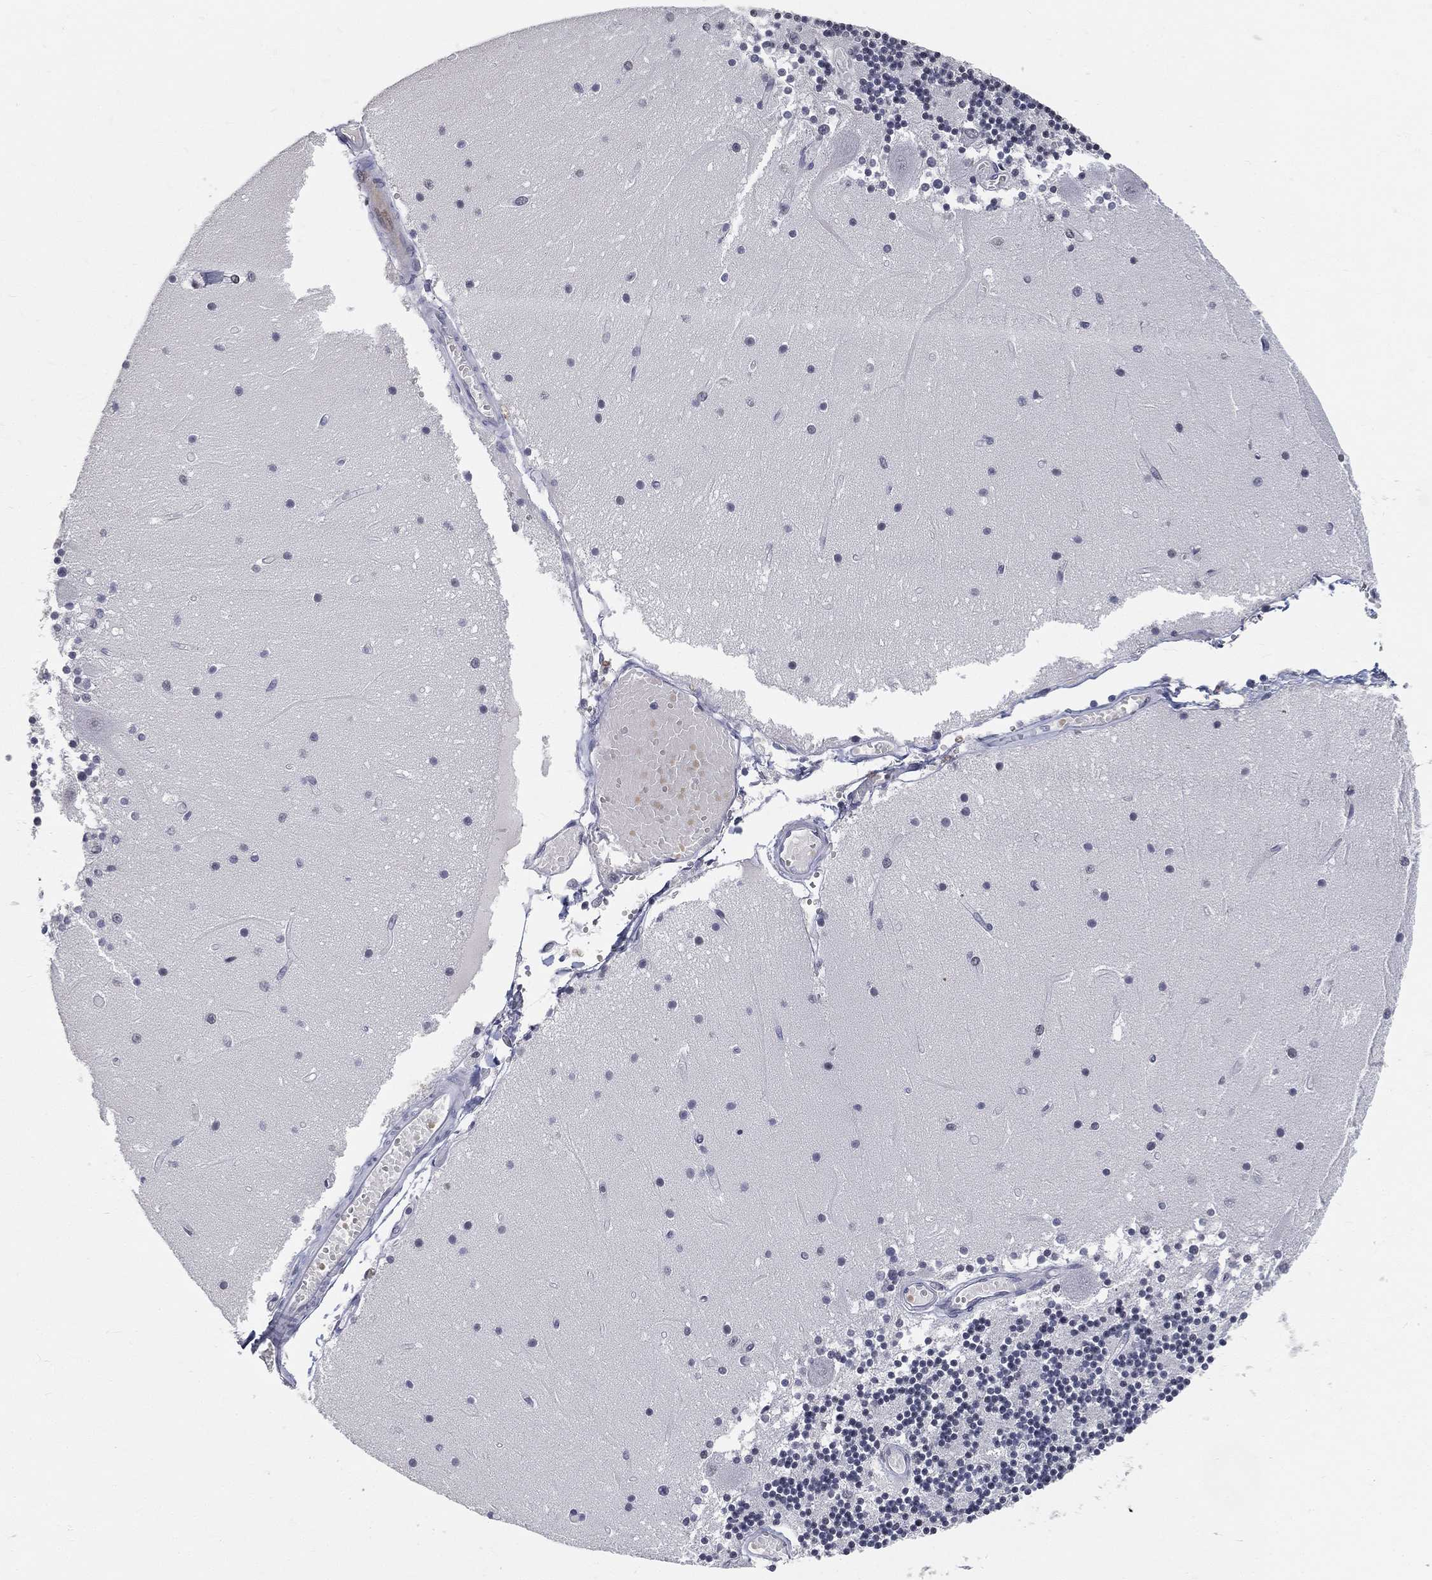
{"staining": {"intensity": "negative", "quantity": "none", "location": "none"}, "tissue": "cerebellum", "cell_type": "Cells in granular layer", "image_type": "normal", "snomed": [{"axis": "morphology", "description": "Normal tissue, NOS"}, {"axis": "topography", "description": "Cerebellum"}], "caption": "Immunohistochemistry photomicrograph of benign cerebellum stained for a protein (brown), which demonstrates no expression in cells in granular layer. (DAB IHC visualized using brightfield microscopy, high magnification).", "gene": "ARG1", "patient": {"sex": "female", "age": 28}}